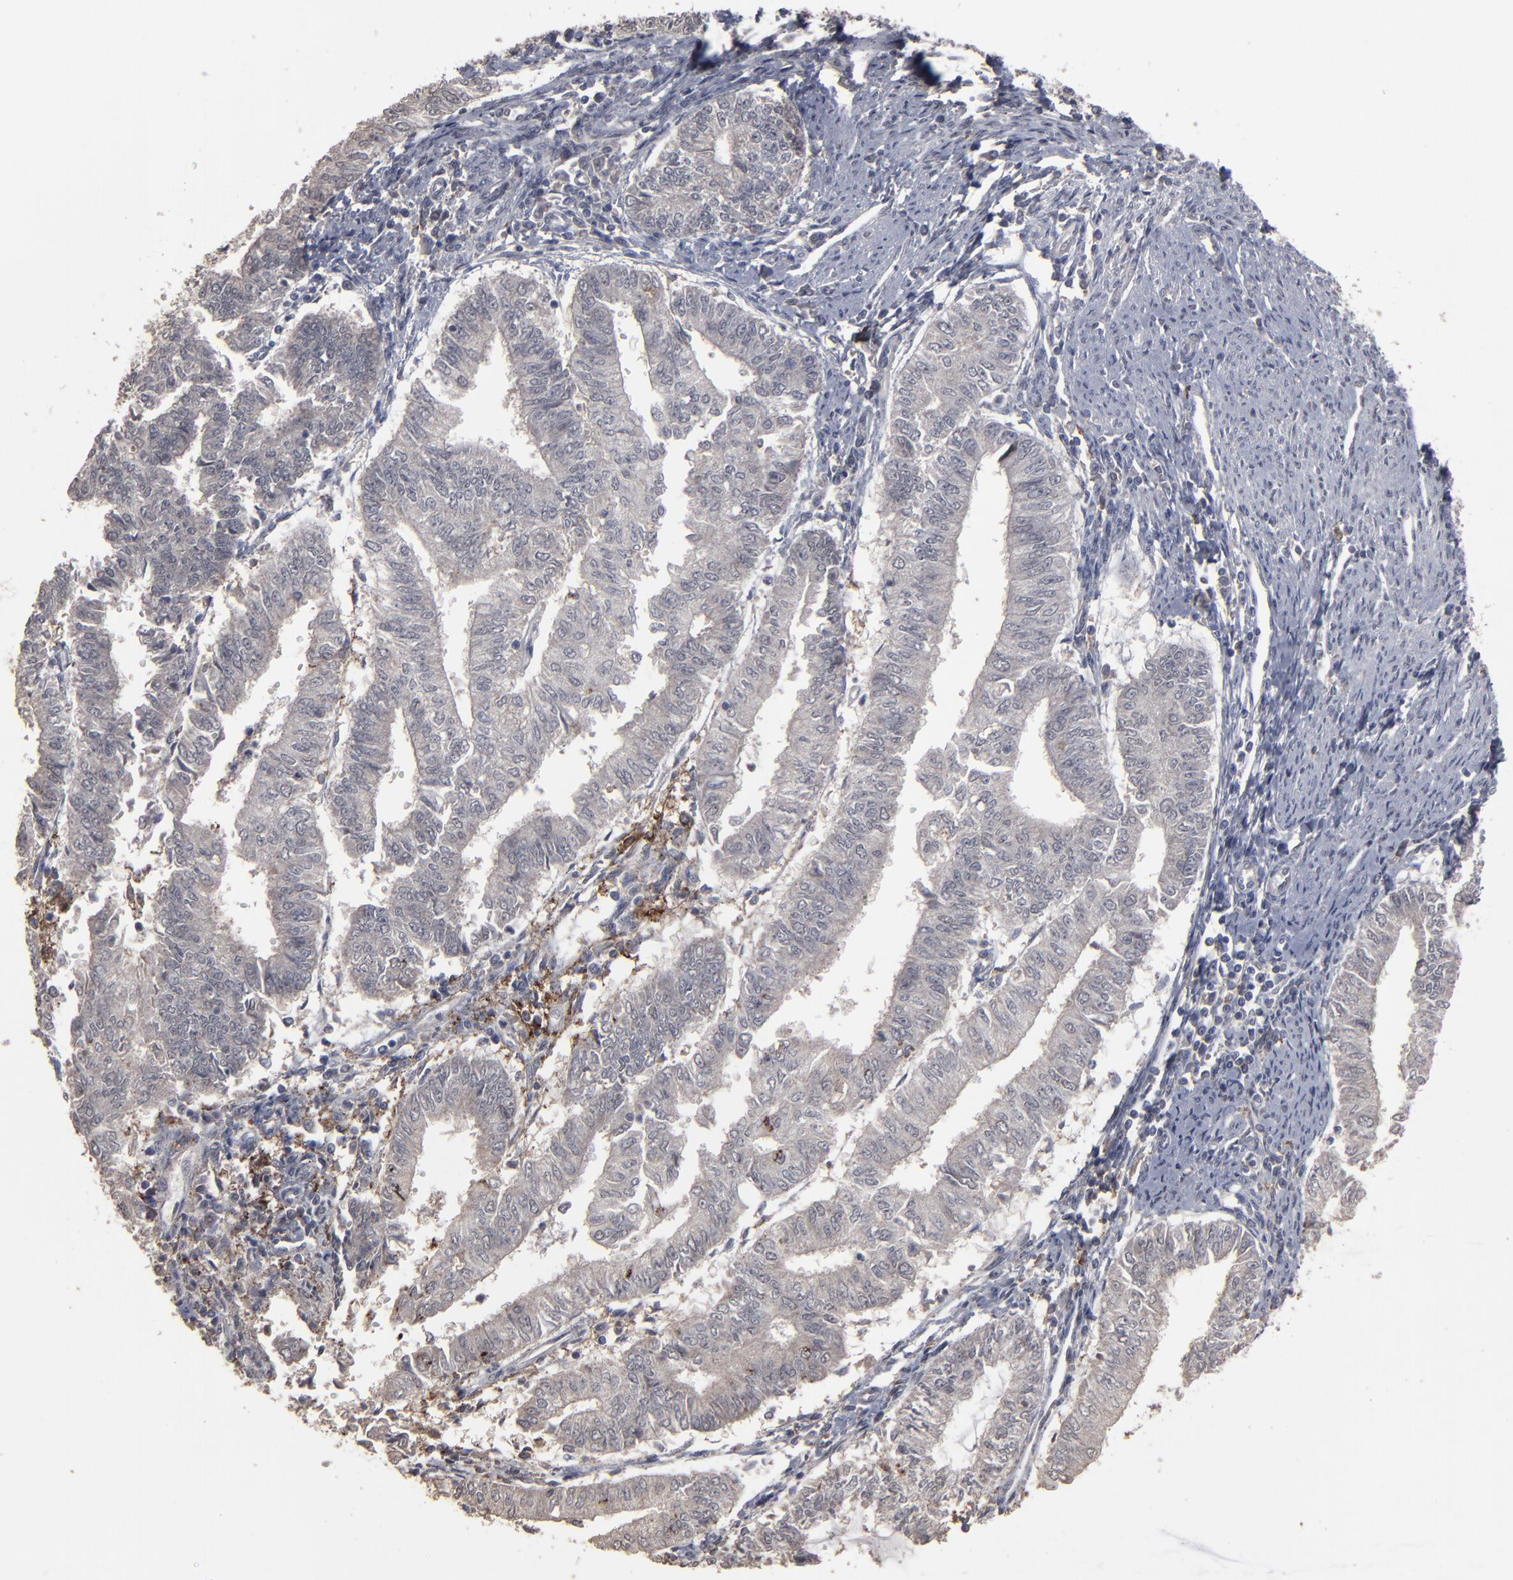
{"staining": {"intensity": "weak", "quantity": "25%-75%", "location": "cytoplasmic/membranous"}, "tissue": "endometrial cancer", "cell_type": "Tumor cells", "image_type": "cancer", "snomed": [{"axis": "morphology", "description": "Adenocarcinoma, NOS"}, {"axis": "topography", "description": "Endometrium"}], "caption": "About 25%-75% of tumor cells in endometrial cancer (adenocarcinoma) exhibit weak cytoplasmic/membranous protein staining as visualized by brown immunohistochemical staining.", "gene": "SLC22A17", "patient": {"sex": "female", "age": 66}}